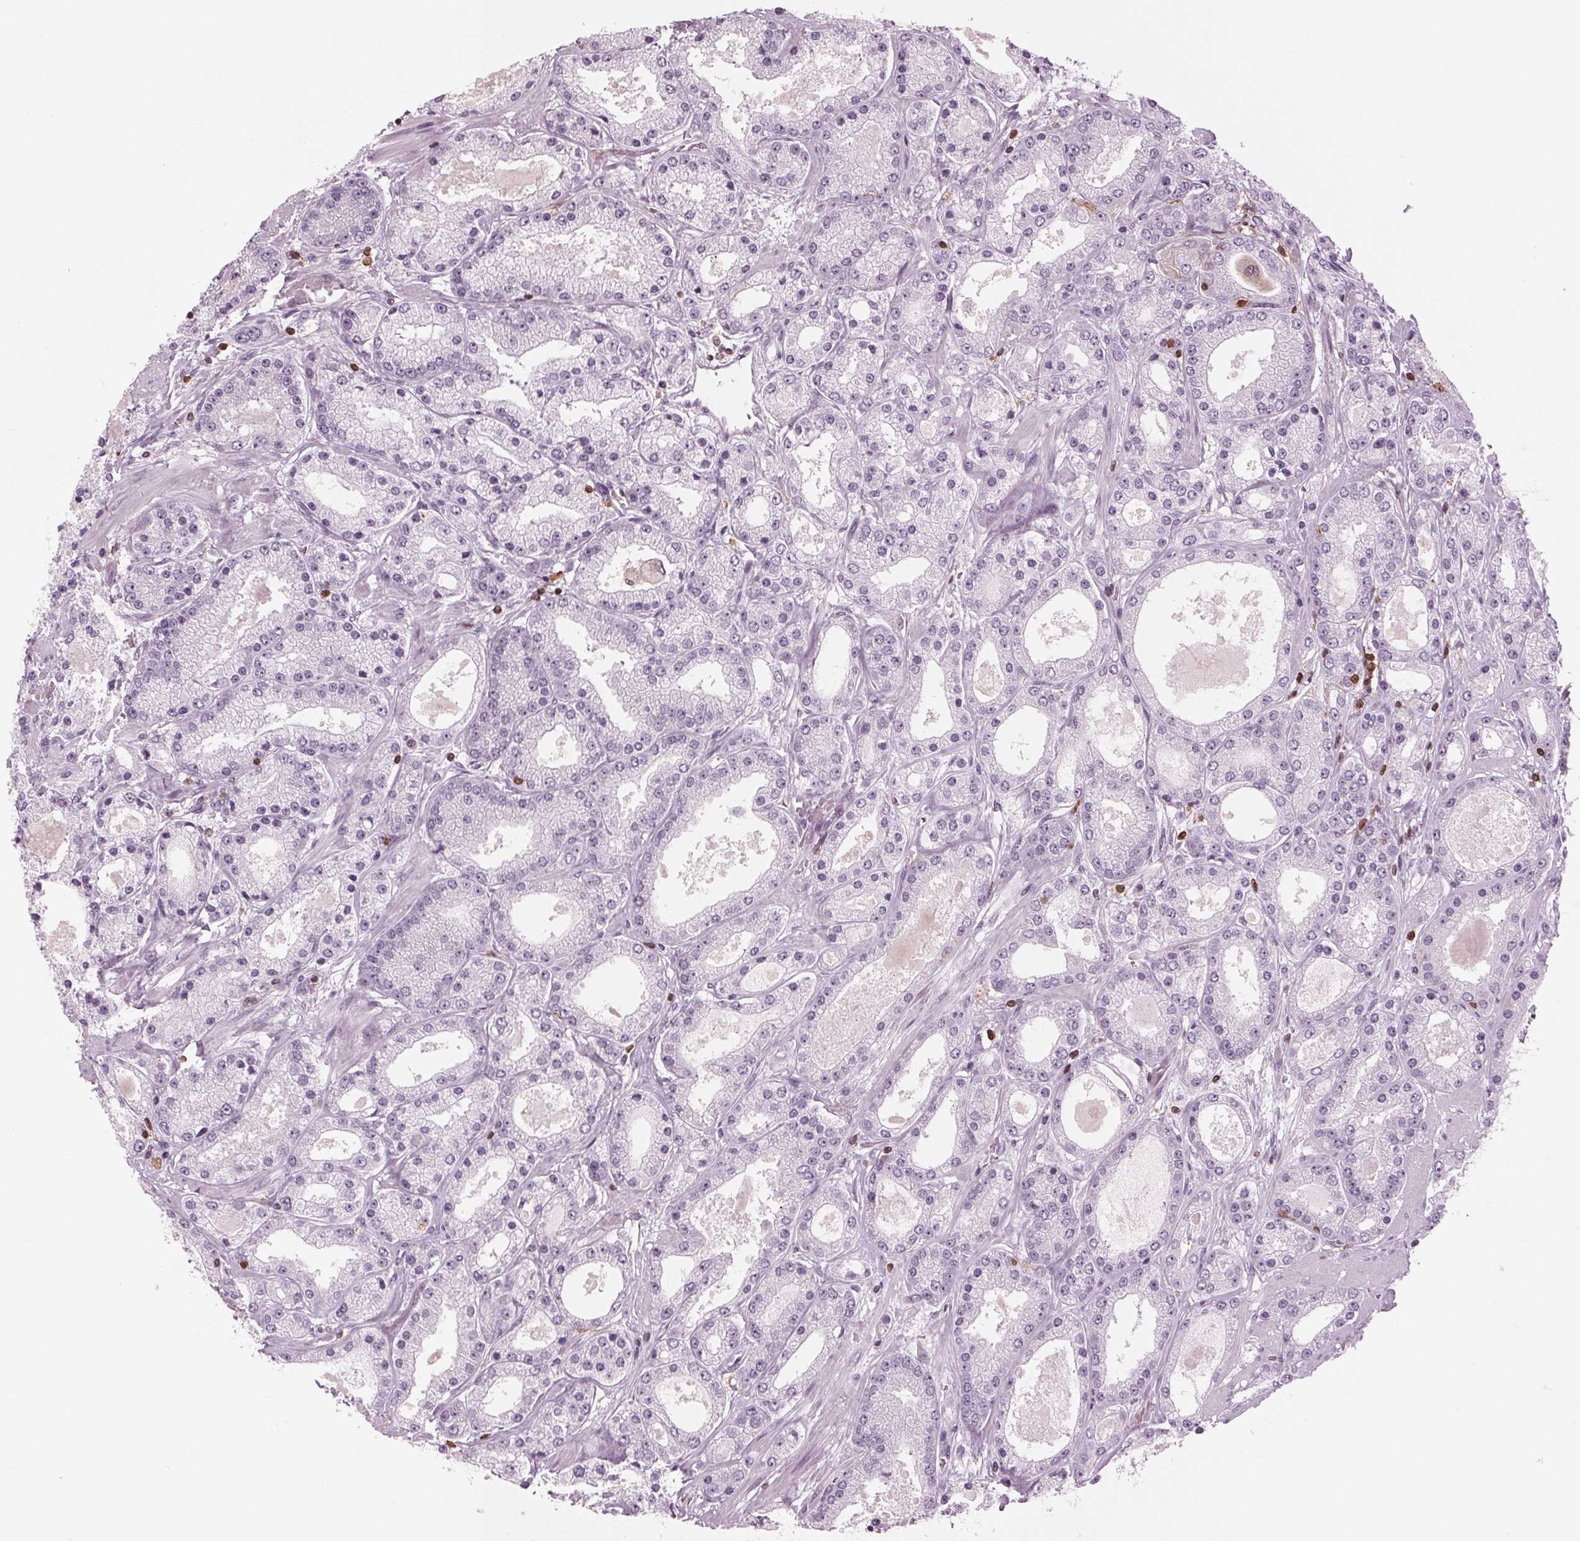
{"staining": {"intensity": "negative", "quantity": "none", "location": "none"}, "tissue": "prostate cancer", "cell_type": "Tumor cells", "image_type": "cancer", "snomed": [{"axis": "morphology", "description": "Adenocarcinoma, High grade"}, {"axis": "topography", "description": "Prostate"}], "caption": "The IHC image has no significant positivity in tumor cells of prostate high-grade adenocarcinoma tissue.", "gene": "BTLA", "patient": {"sex": "male", "age": 67}}